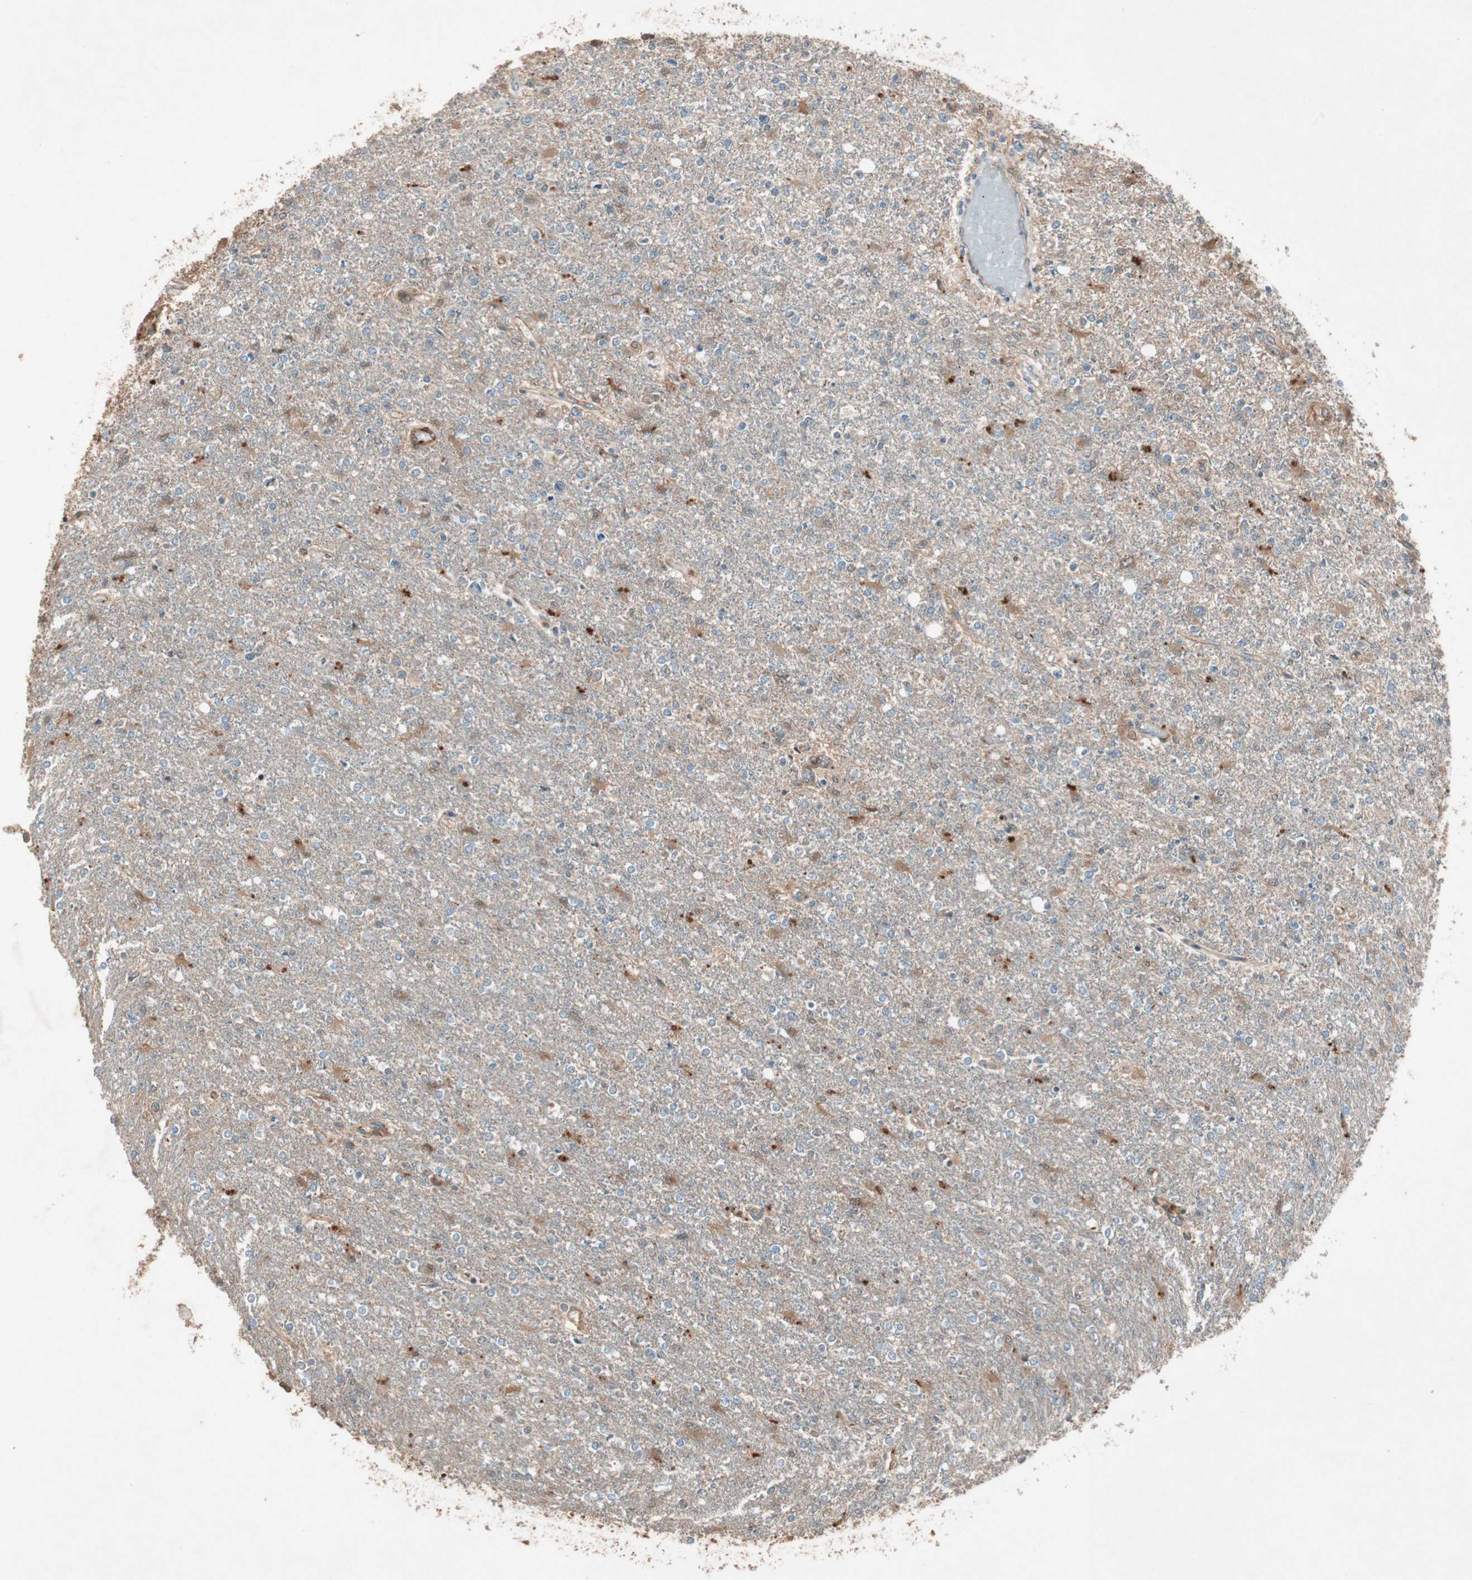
{"staining": {"intensity": "moderate", "quantity": "25%-75%", "location": "cytoplasmic/membranous"}, "tissue": "glioma", "cell_type": "Tumor cells", "image_type": "cancer", "snomed": [{"axis": "morphology", "description": "Glioma, malignant, High grade"}, {"axis": "topography", "description": "Cerebral cortex"}], "caption": "An IHC photomicrograph of tumor tissue is shown. Protein staining in brown highlights moderate cytoplasmic/membranous positivity in malignant glioma (high-grade) within tumor cells.", "gene": "SDSL", "patient": {"sex": "male", "age": 76}}